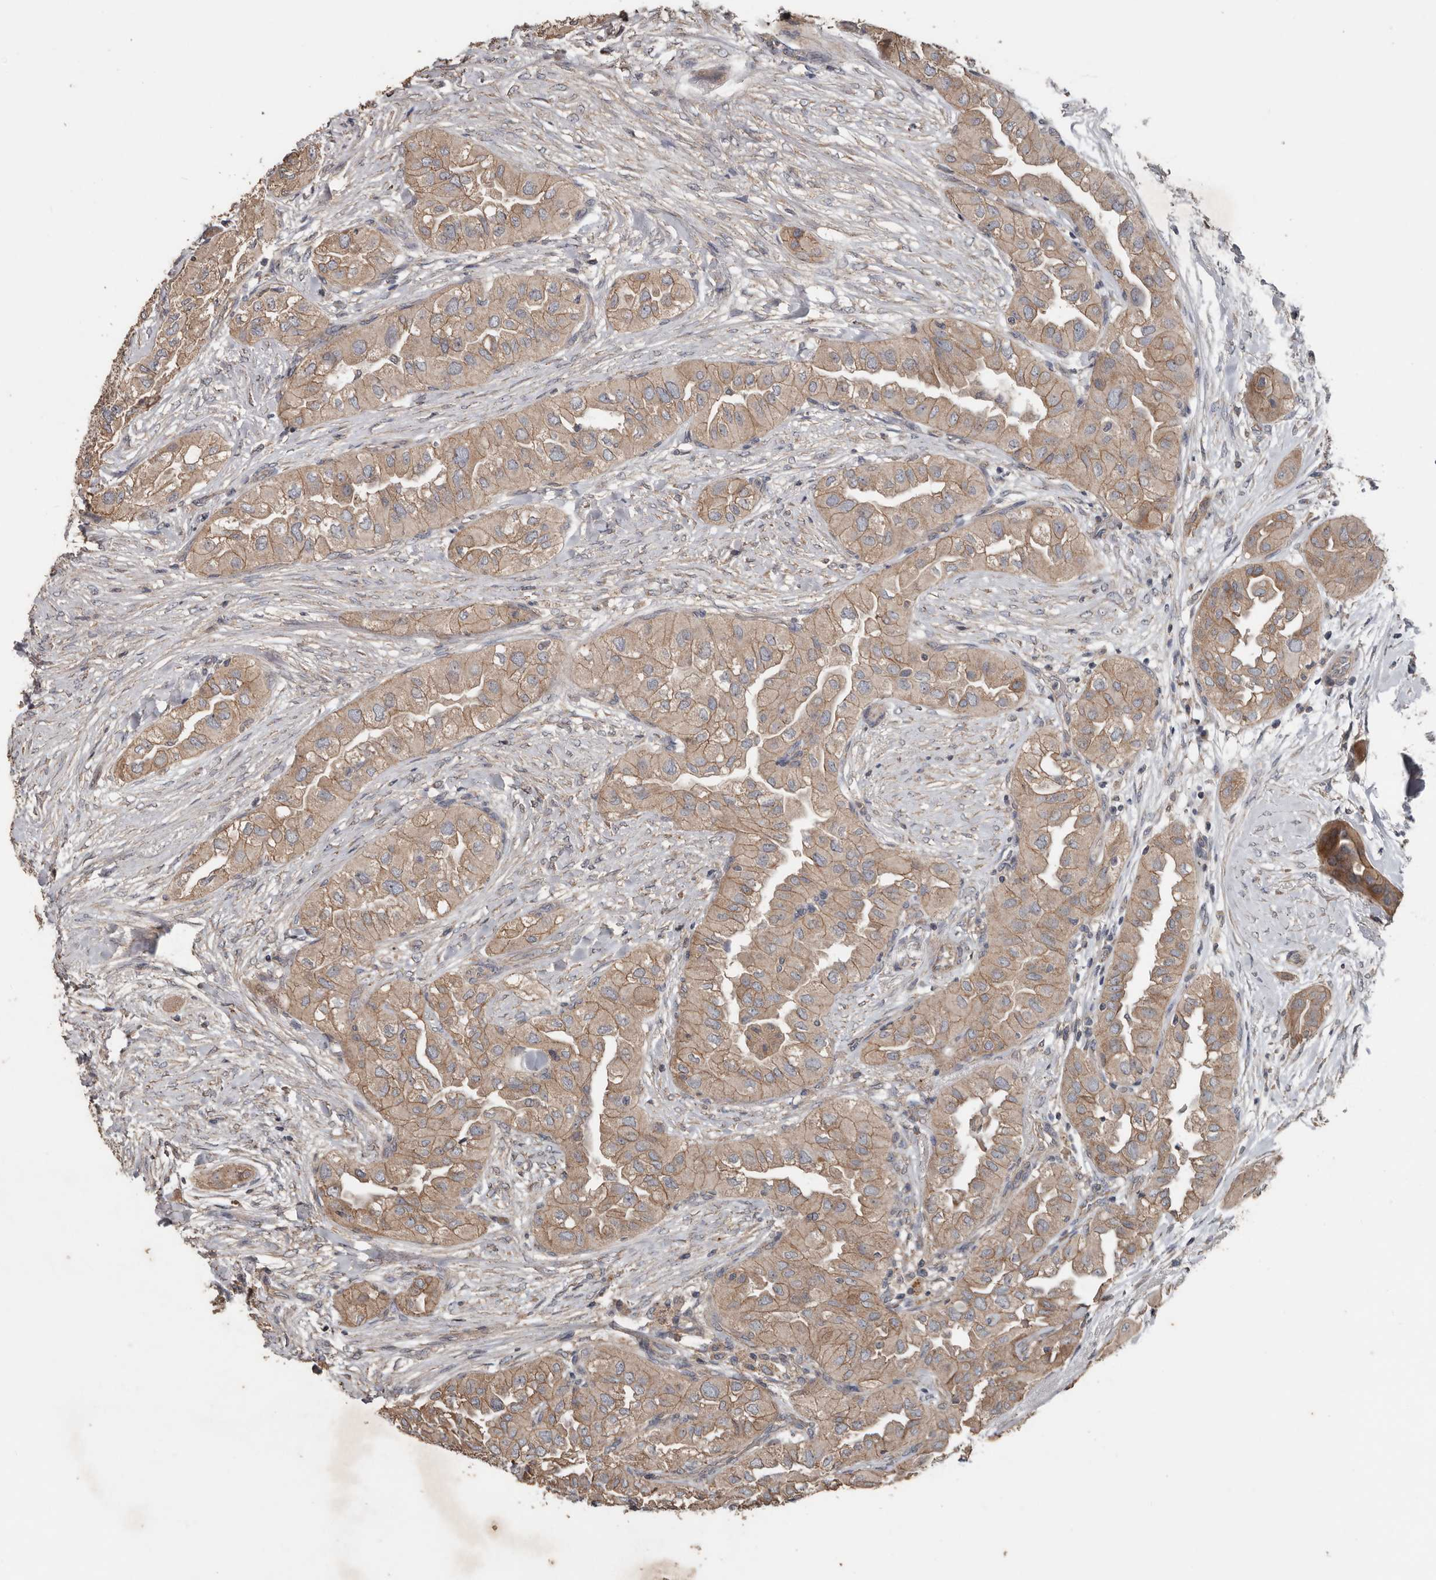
{"staining": {"intensity": "weak", "quantity": ">75%", "location": "cytoplasmic/membranous"}, "tissue": "thyroid cancer", "cell_type": "Tumor cells", "image_type": "cancer", "snomed": [{"axis": "morphology", "description": "Papillary adenocarcinoma, NOS"}, {"axis": "topography", "description": "Thyroid gland"}], "caption": "Thyroid cancer stained with a protein marker exhibits weak staining in tumor cells.", "gene": "HYAL4", "patient": {"sex": "female", "age": 59}}